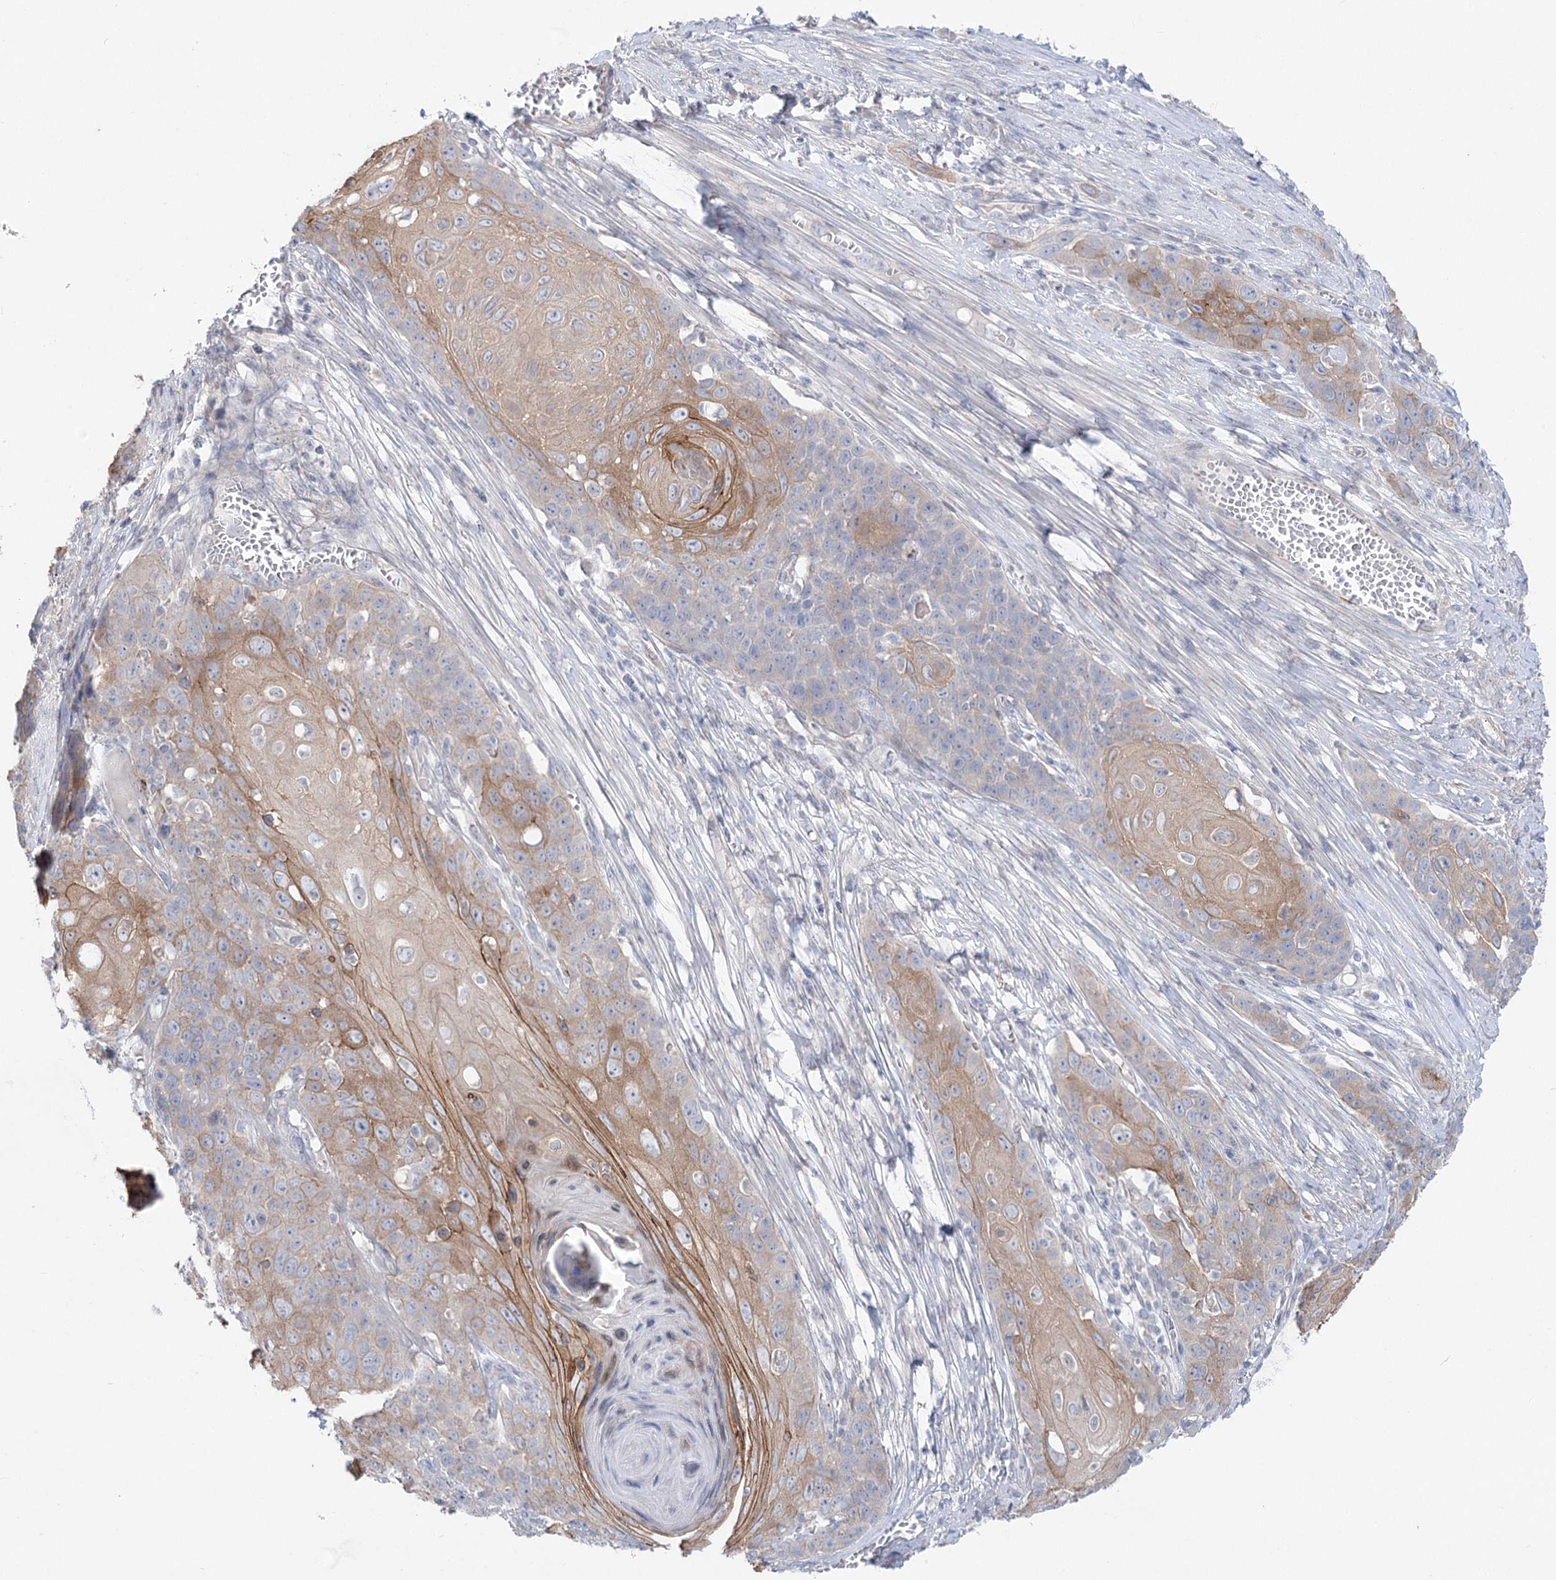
{"staining": {"intensity": "moderate", "quantity": "25%-75%", "location": "cytoplasmic/membranous"}, "tissue": "skin cancer", "cell_type": "Tumor cells", "image_type": "cancer", "snomed": [{"axis": "morphology", "description": "Squamous cell carcinoma, NOS"}, {"axis": "topography", "description": "Skin"}], "caption": "Tumor cells display moderate cytoplasmic/membranous positivity in about 25%-75% of cells in skin cancer (squamous cell carcinoma). The staining was performed using DAB to visualize the protein expression in brown, while the nuclei were stained in blue with hematoxylin (Magnification: 20x).", "gene": "SCN11A", "patient": {"sex": "male", "age": 55}}